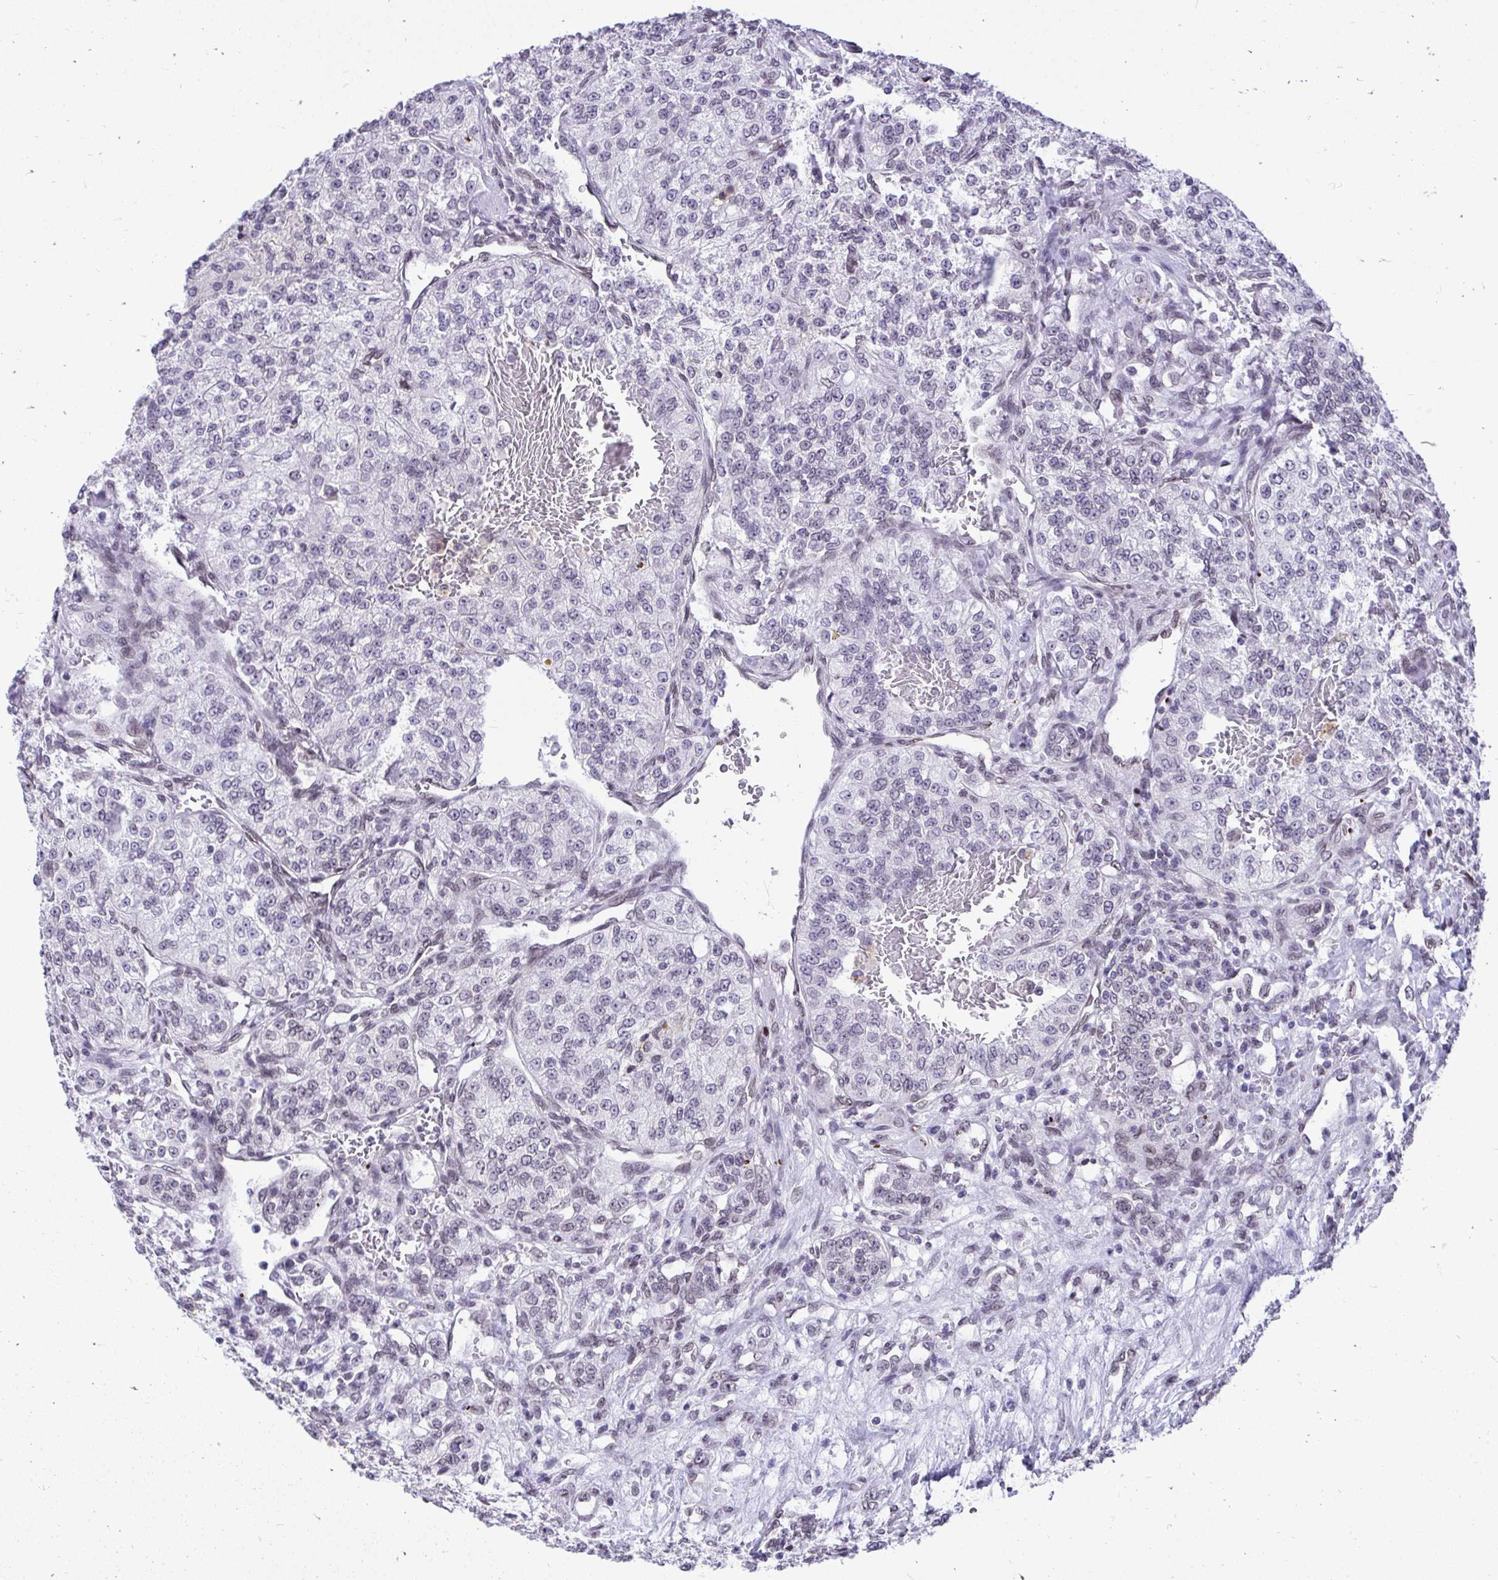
{"staining": {"intensity": "negative", "quantity": "none", "location": "none"}, "tissue": "renal cancer", "cell_type": "Tumor cells", "image_type": "cancer", "snomed": [{"axis": "morphology", "description": "Adenocarcinoma, NOS"}, {"axis": "topography", "description": "Kidney"}], "caption": "This is an IHC micrograph of renal cancer (adenocarcinoma). There is no expression in tumor cells.", "gene": "BANF1", "patient": {"sex": "female", "age": 63}}